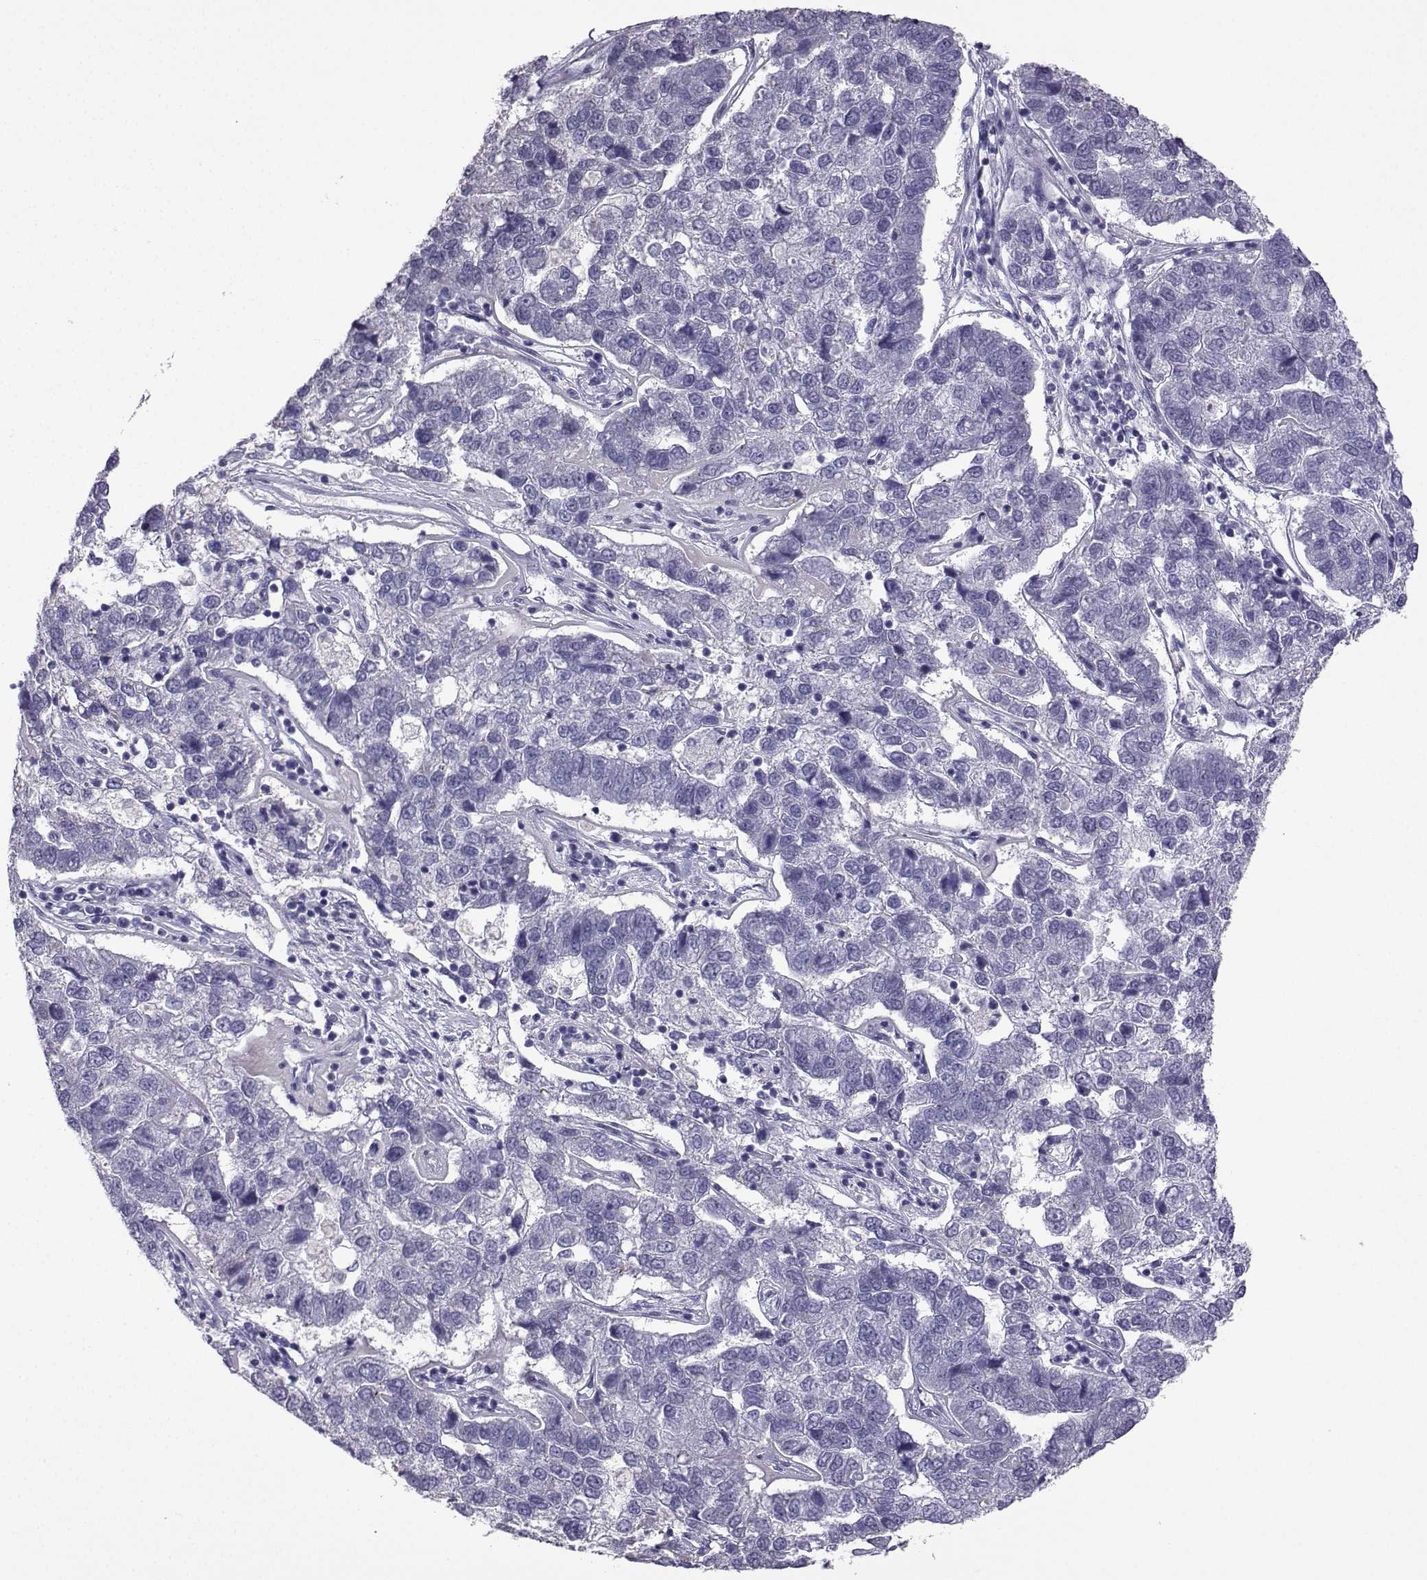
{"staining": {"intensity": "negative", "quantity": "none", "location": "none"}, "tissue": "pancreatic cancer", "cell_type": "Tumor cells", "image_type": "cancer", "snomed": [{"axis": "morphology", "description": "Adenocarcinoma, NOS"}, {"axis": "topography", "description": "Pancreas"}], "caption": "A micrograph of human adenocarcinoma (pancreatic) is negative for staining in tumor cells. Brightfield microscopy of immunohistochemistry stained with DAB (3,3'-diaminobenzidine) (brown) and hematoxylin (blue), captured at high magnification.", "gene": "CFAP70", "patient": {"sex": "female", "age": 61}}